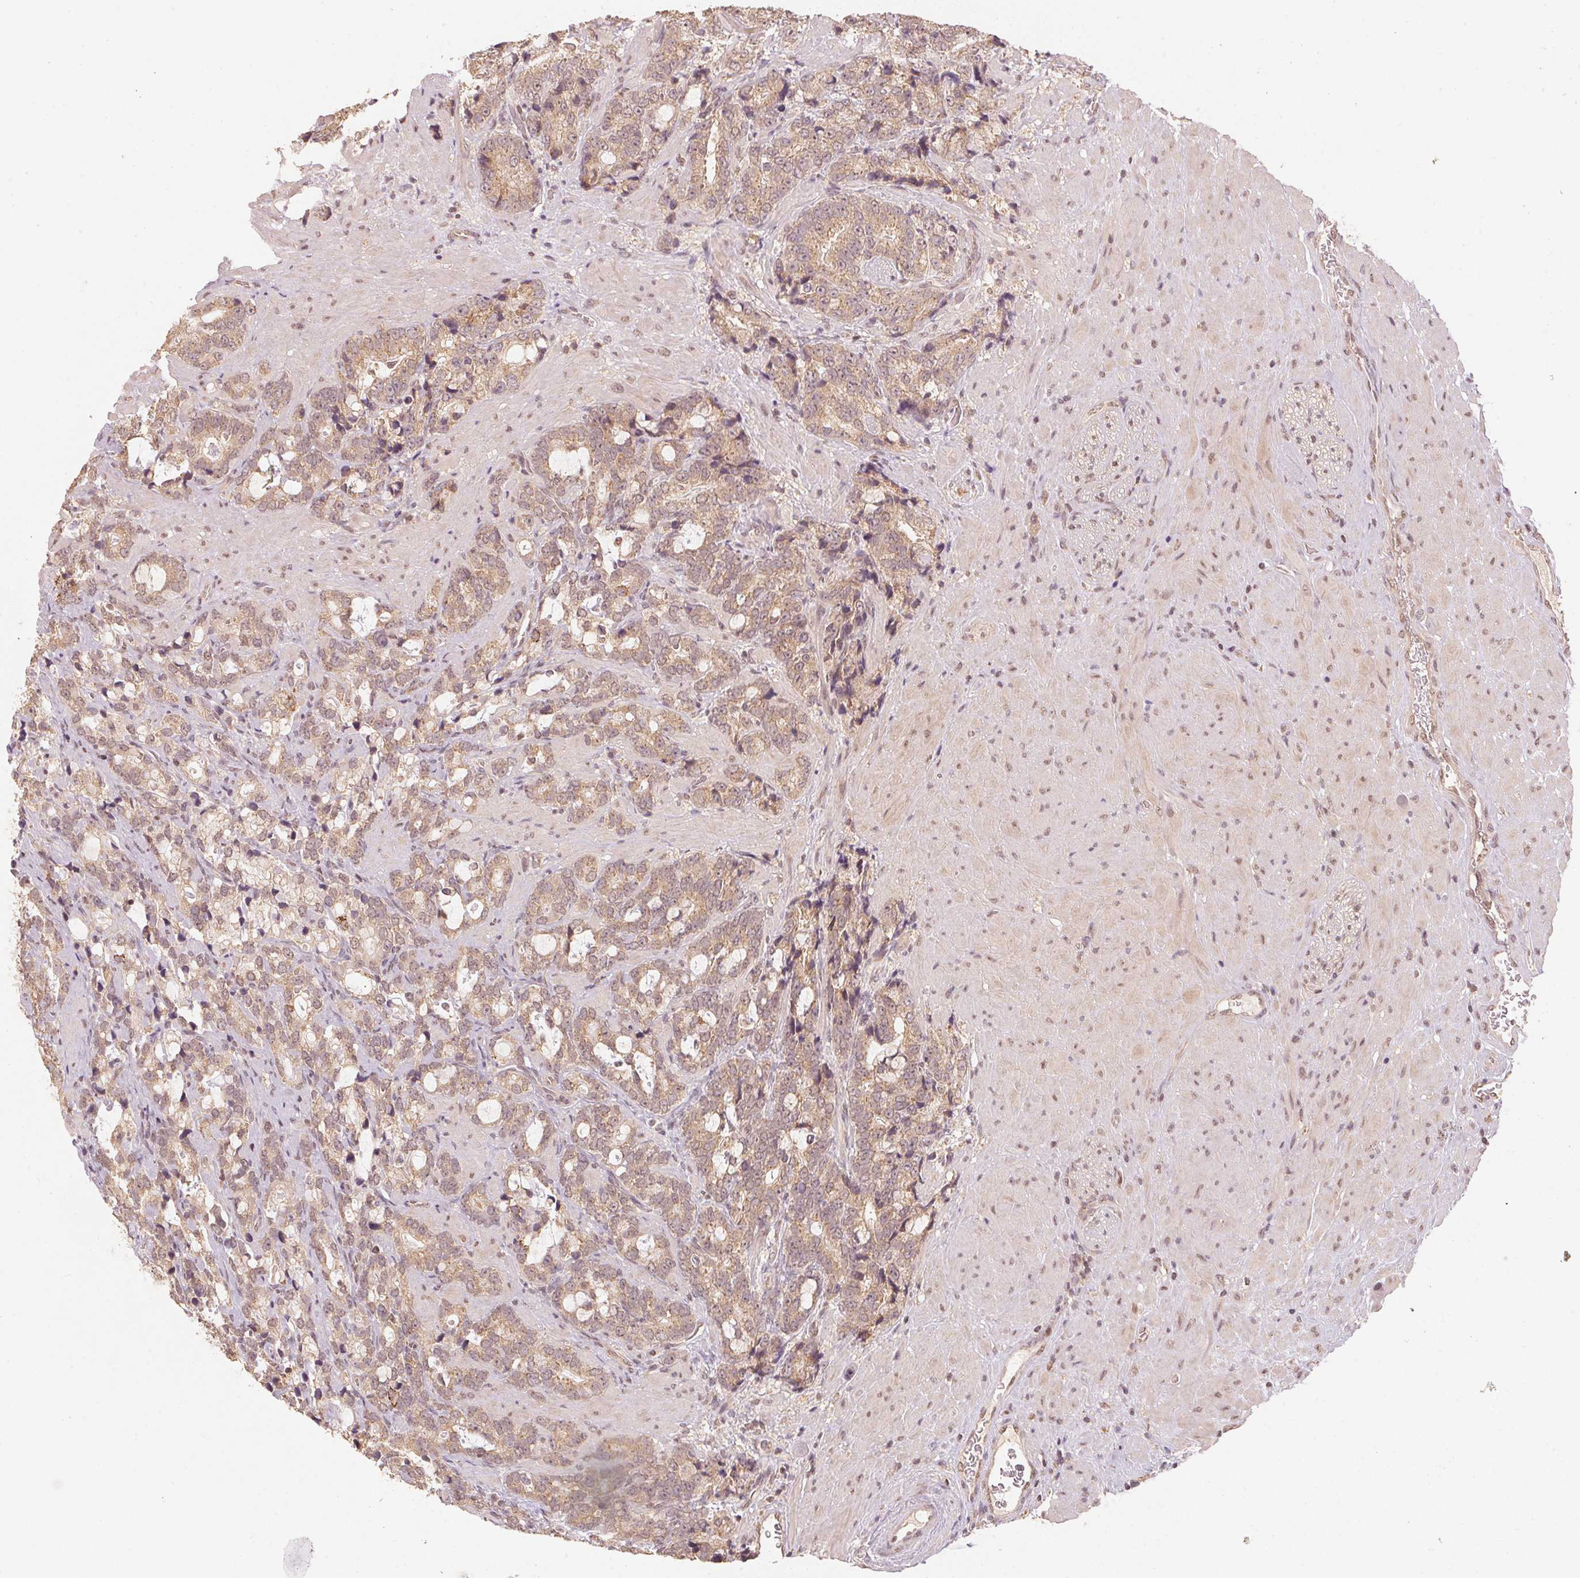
{"staining": {"intensity": "moderate", "quantity": ">75%", "location": "cytoplasmic/membranous"}, "tissue": "prostate cancer", "cell_type": "Tumor cells", "image_type": "cancer", "snomed": [{"axis": "morphology", "description": "Adenocarcinoma, High grade"}, {"axis": "topography", "description": "Prostate"}], "caption": "IHC of human prostate cancer (high-grade adenocarcinoma) reveals medium levels of moderate cytoplasmic/membranous positivity in about >75% of tumor cells.", "gene": "C2orf73", "patient": {"sex": "male", "age": 74}}